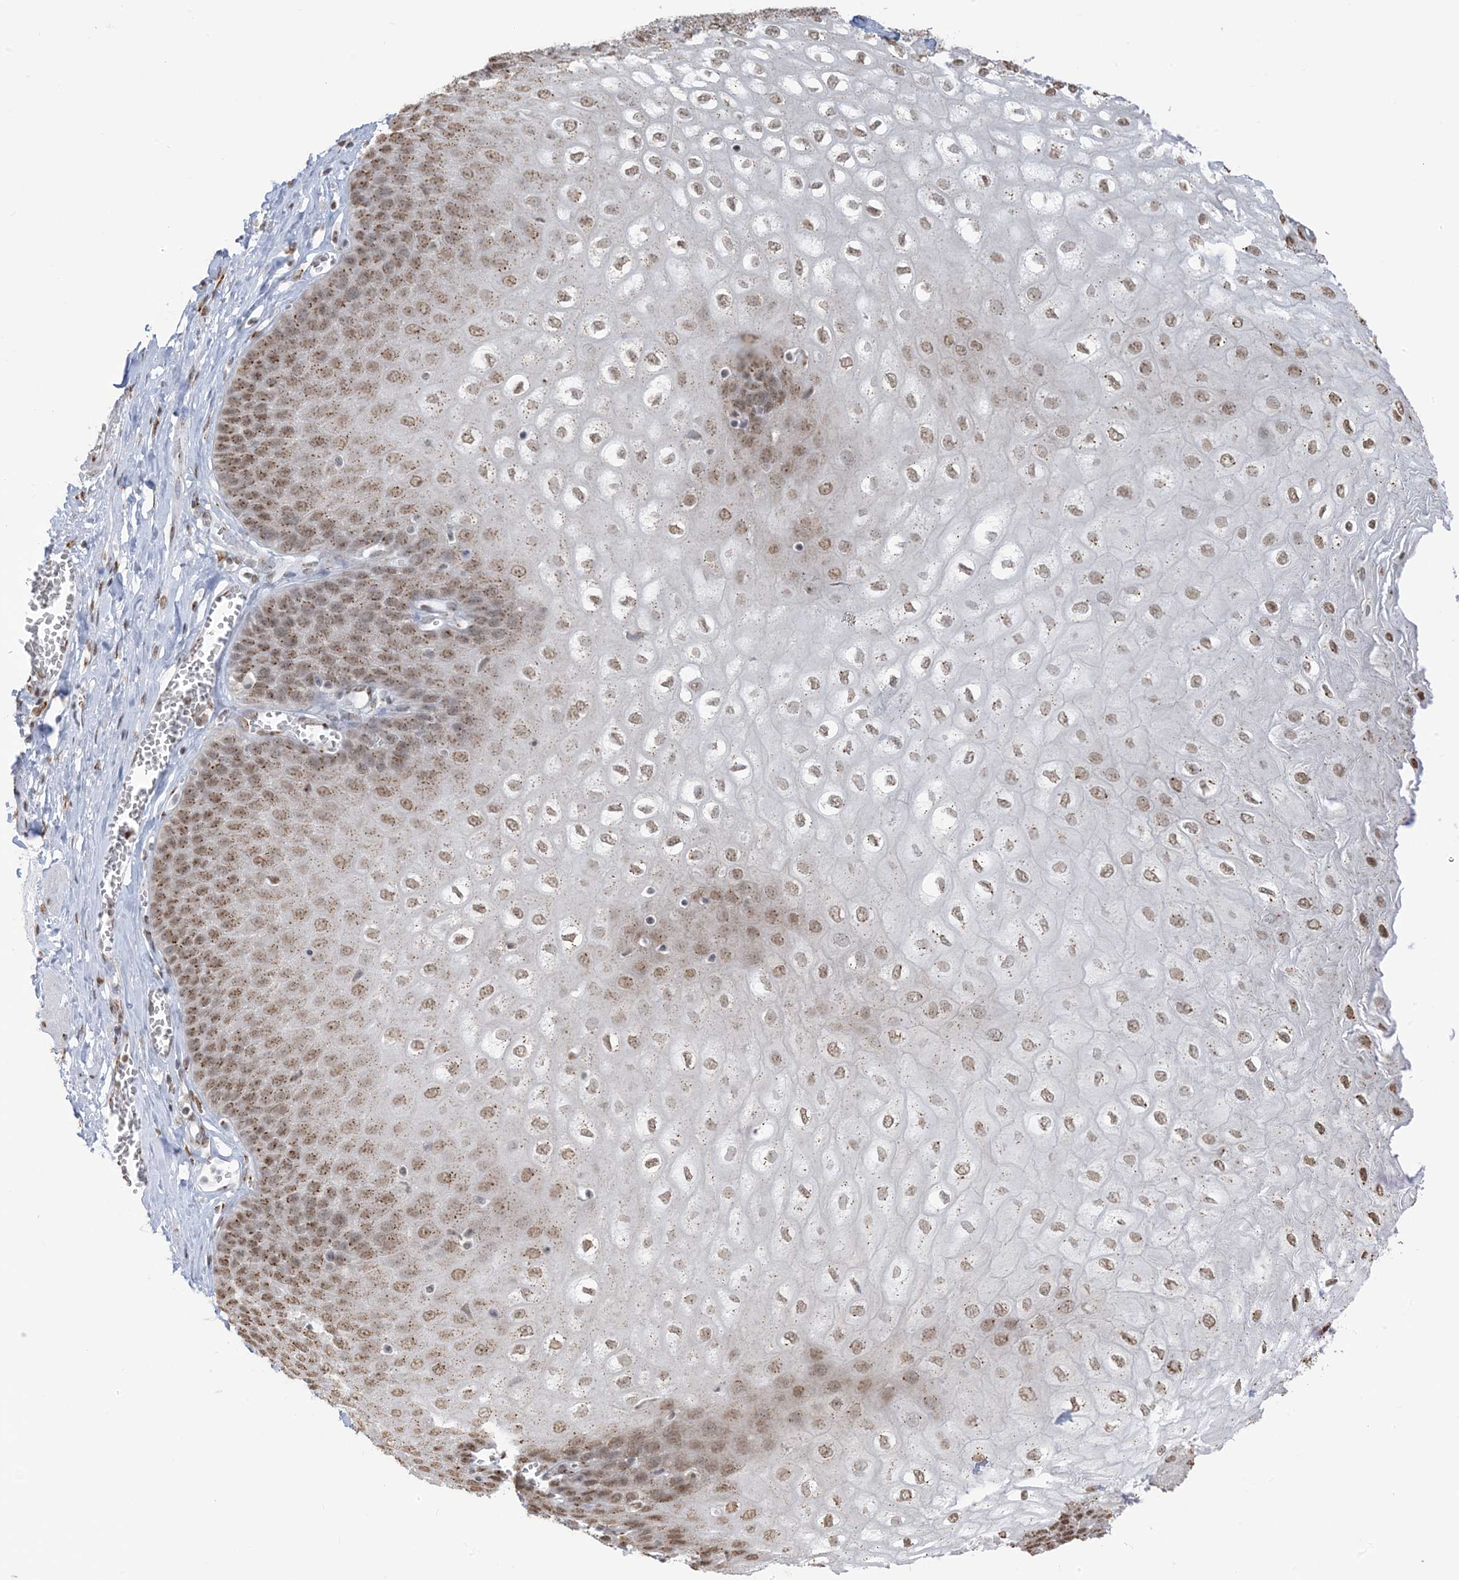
{"staining": {"intensity": "moderate", "quantity": ">75%", "location": "cytoplasmic/membranous,nuclear"}, "tissue": "esophagus", "cell_type": "Squamous epithelial cells", "image_type": "normal", "snomed": [{"axis": "morphology", "description": "Normal tissue, NOS"}, {"axis": "topography", "description": "Esophagus"}], "caption": "Immunohistochemistry histopathology image of unremarkable esophagus: human esophagus stained using immunohistochemistry (IHC) exhibits medium levels of moderate protein expression localized specifically in the cytoplasmic/membranous,nuclear of squamous epithelial cells, appearing as a cytoplasmic/membranous,nuclear brown color.", "gene": "GPR107", "patient": {"sex": "male", "age": 60}}